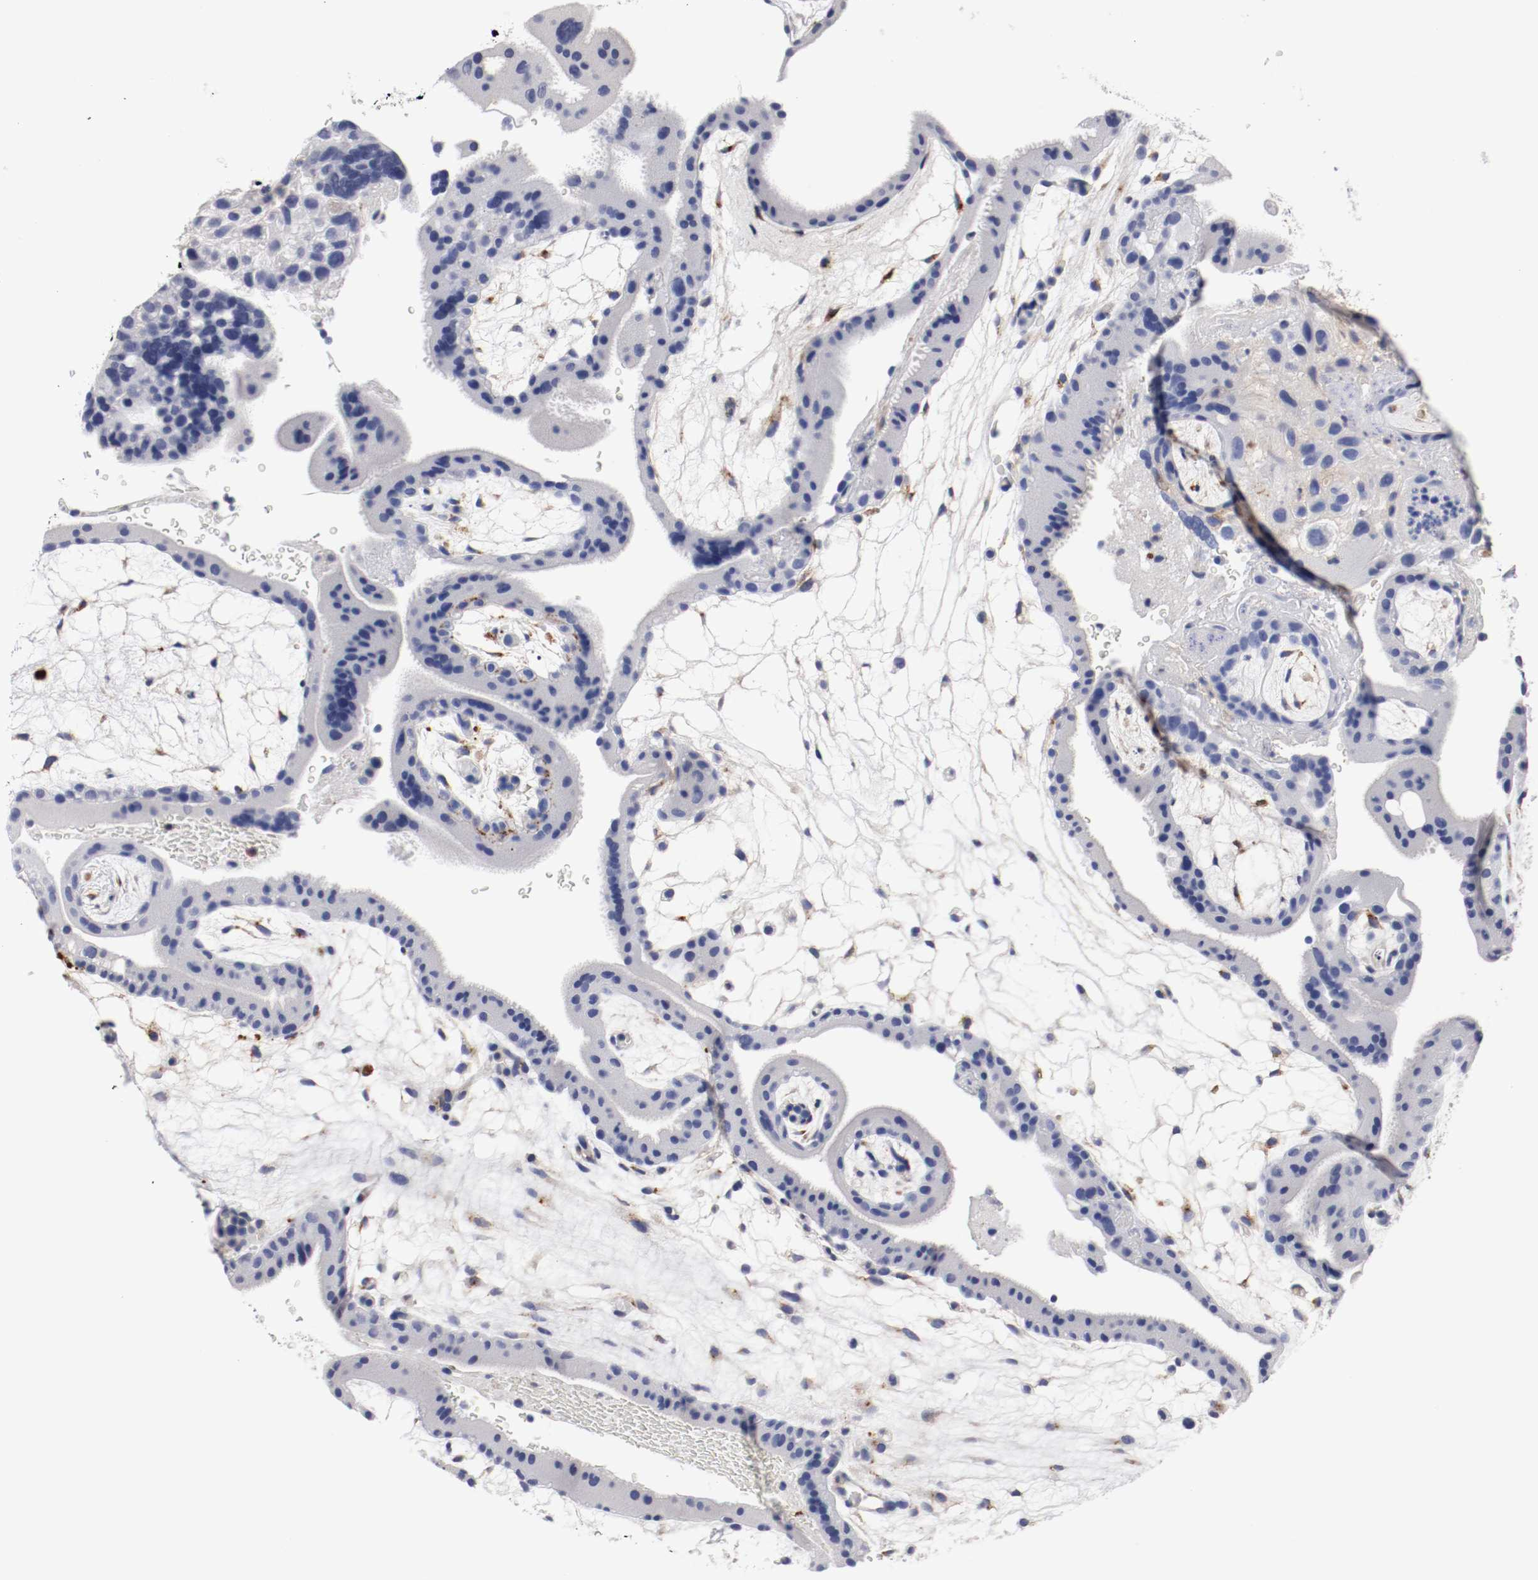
{"staining": {"intensity": "negative", "quantity": "none", "location": "none"}, "tissue": "placenta", "cell_type": "Decidual cells", "image_type": "normal", "snomed": [{"axis": "morphology", "description": "Normal tissue, NOS"}, {"axis": "topography", "description": "Placenta"}], "caption": "Decidual cells show no significant protein expression in benign placenta. The staining is performed using DAB brown chromogen with nuclei counter-stained in using hematoxylin.", "gene": "IFITM1", "patient": {"sex": "female", "age": 19}}